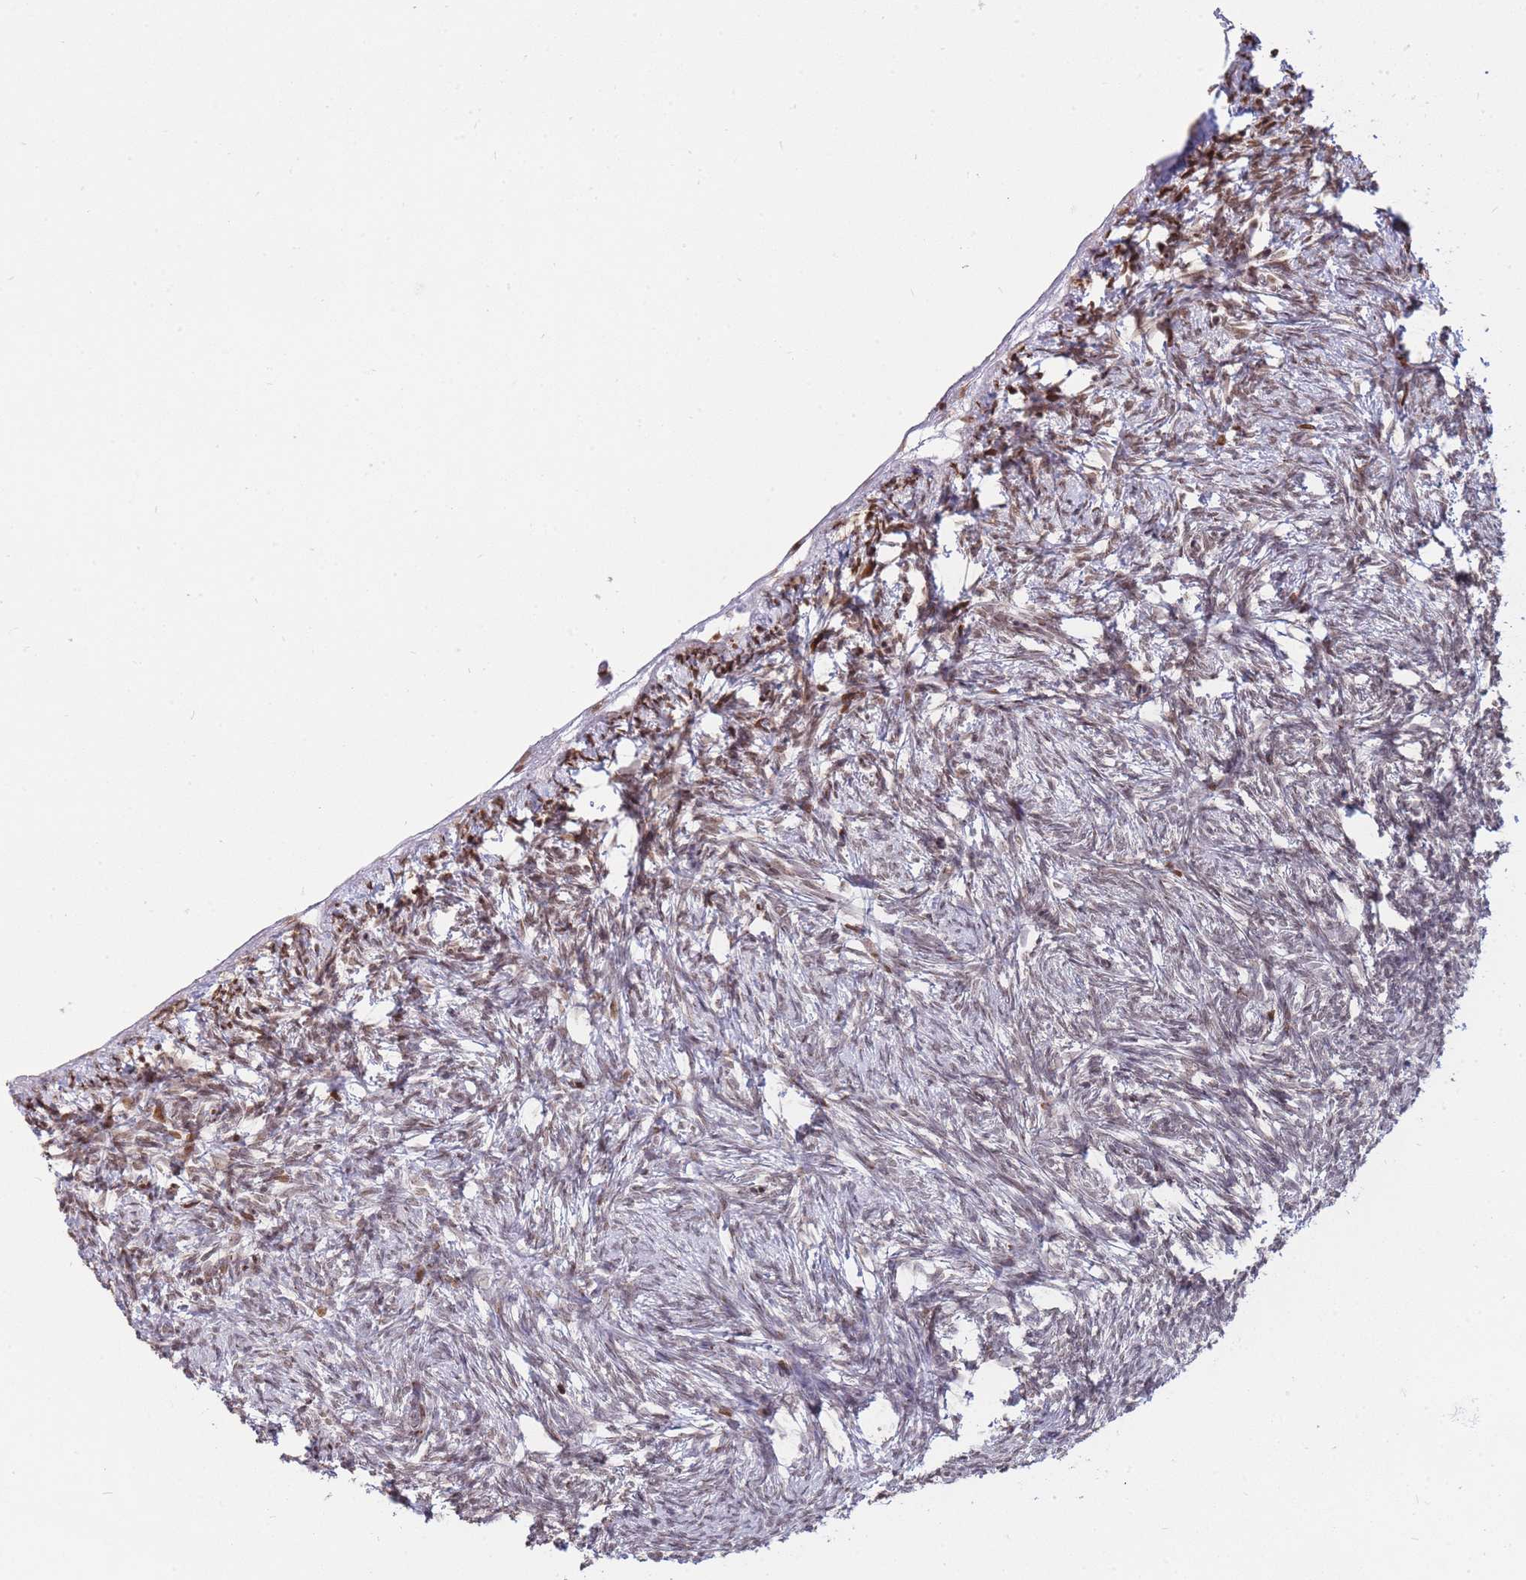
{"staining": {"intensity": "moderate", "quantity": ">75%", "location": "nuclear"}, "tissue": "ovary", "cell_type": "Ovarian stroma cells", "image_type": "normal", "snomed": [{"axis": "morphology", "description": "Normal tissue, NOS"}, {"axis": "topography", "description": "Ovary"}], "caption": "Ovary stained with DAB (3,3'-diaminobenzidine) IHC reveals medium levels of moderate nuclear expression in approximately >75% of ovarian stroma cells.", "gene": "SHISAL1", "patient": {"sex": "female", "age": 51}}